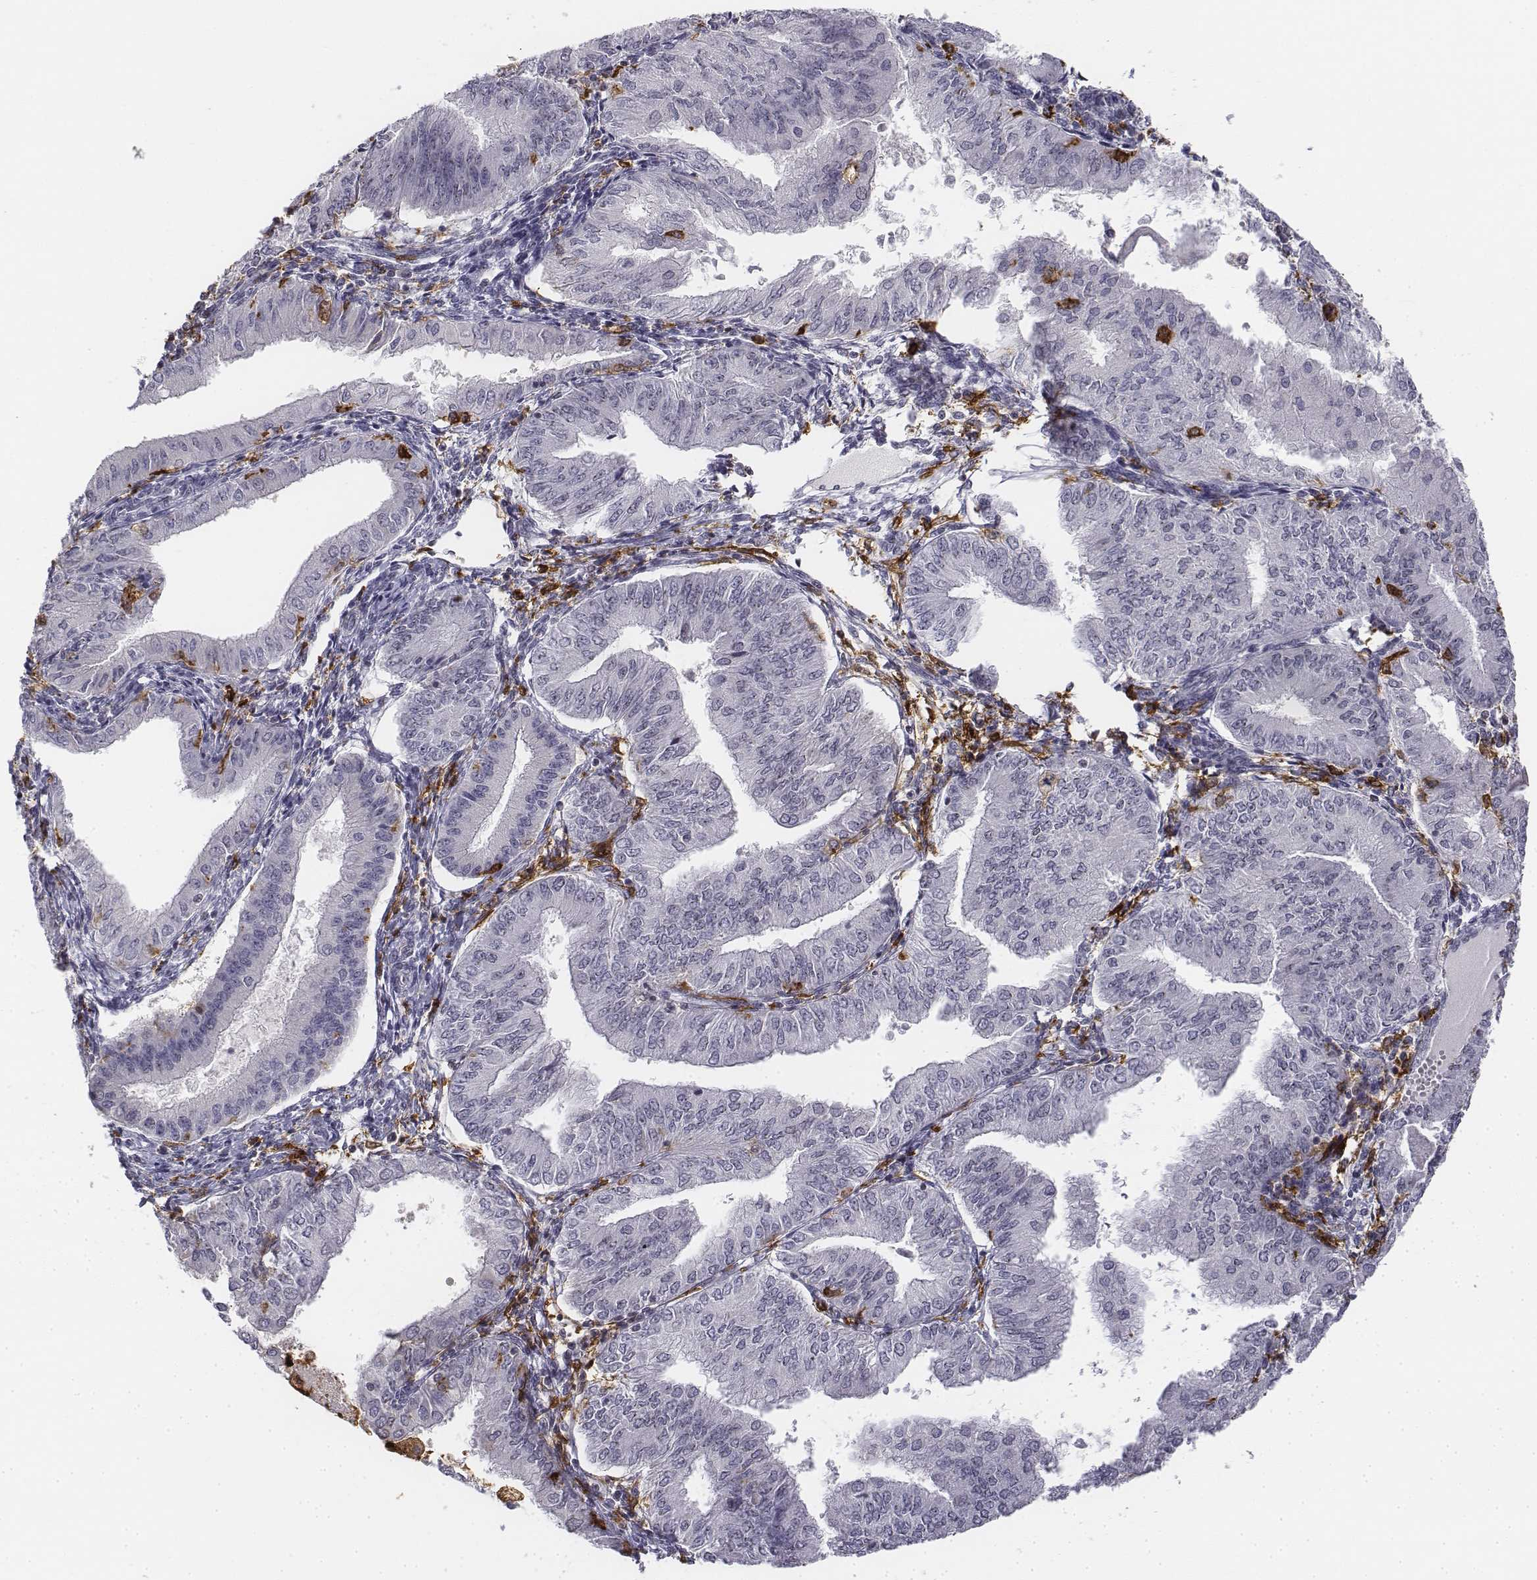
{"staining": {"intensity": "negative", "quantity": "none", "location": "none"}, "tissue": "endometrial cancer", "cell_type": "Tumor cells", "image_type": "cancer", "snomed": [{"axis": "morphology", "description": "Adenocarcinoma, NOS"}, {"axis": "topography", "description": "Endometrium"}], "caption": "DAB (3,3'-diaminobenzidine) immunohistochemical staining of human endometrial cancer demonstrates no significant staining in tumor cells.", "gene": "CD14", "patient": {"sex": "female", "age": 53}}